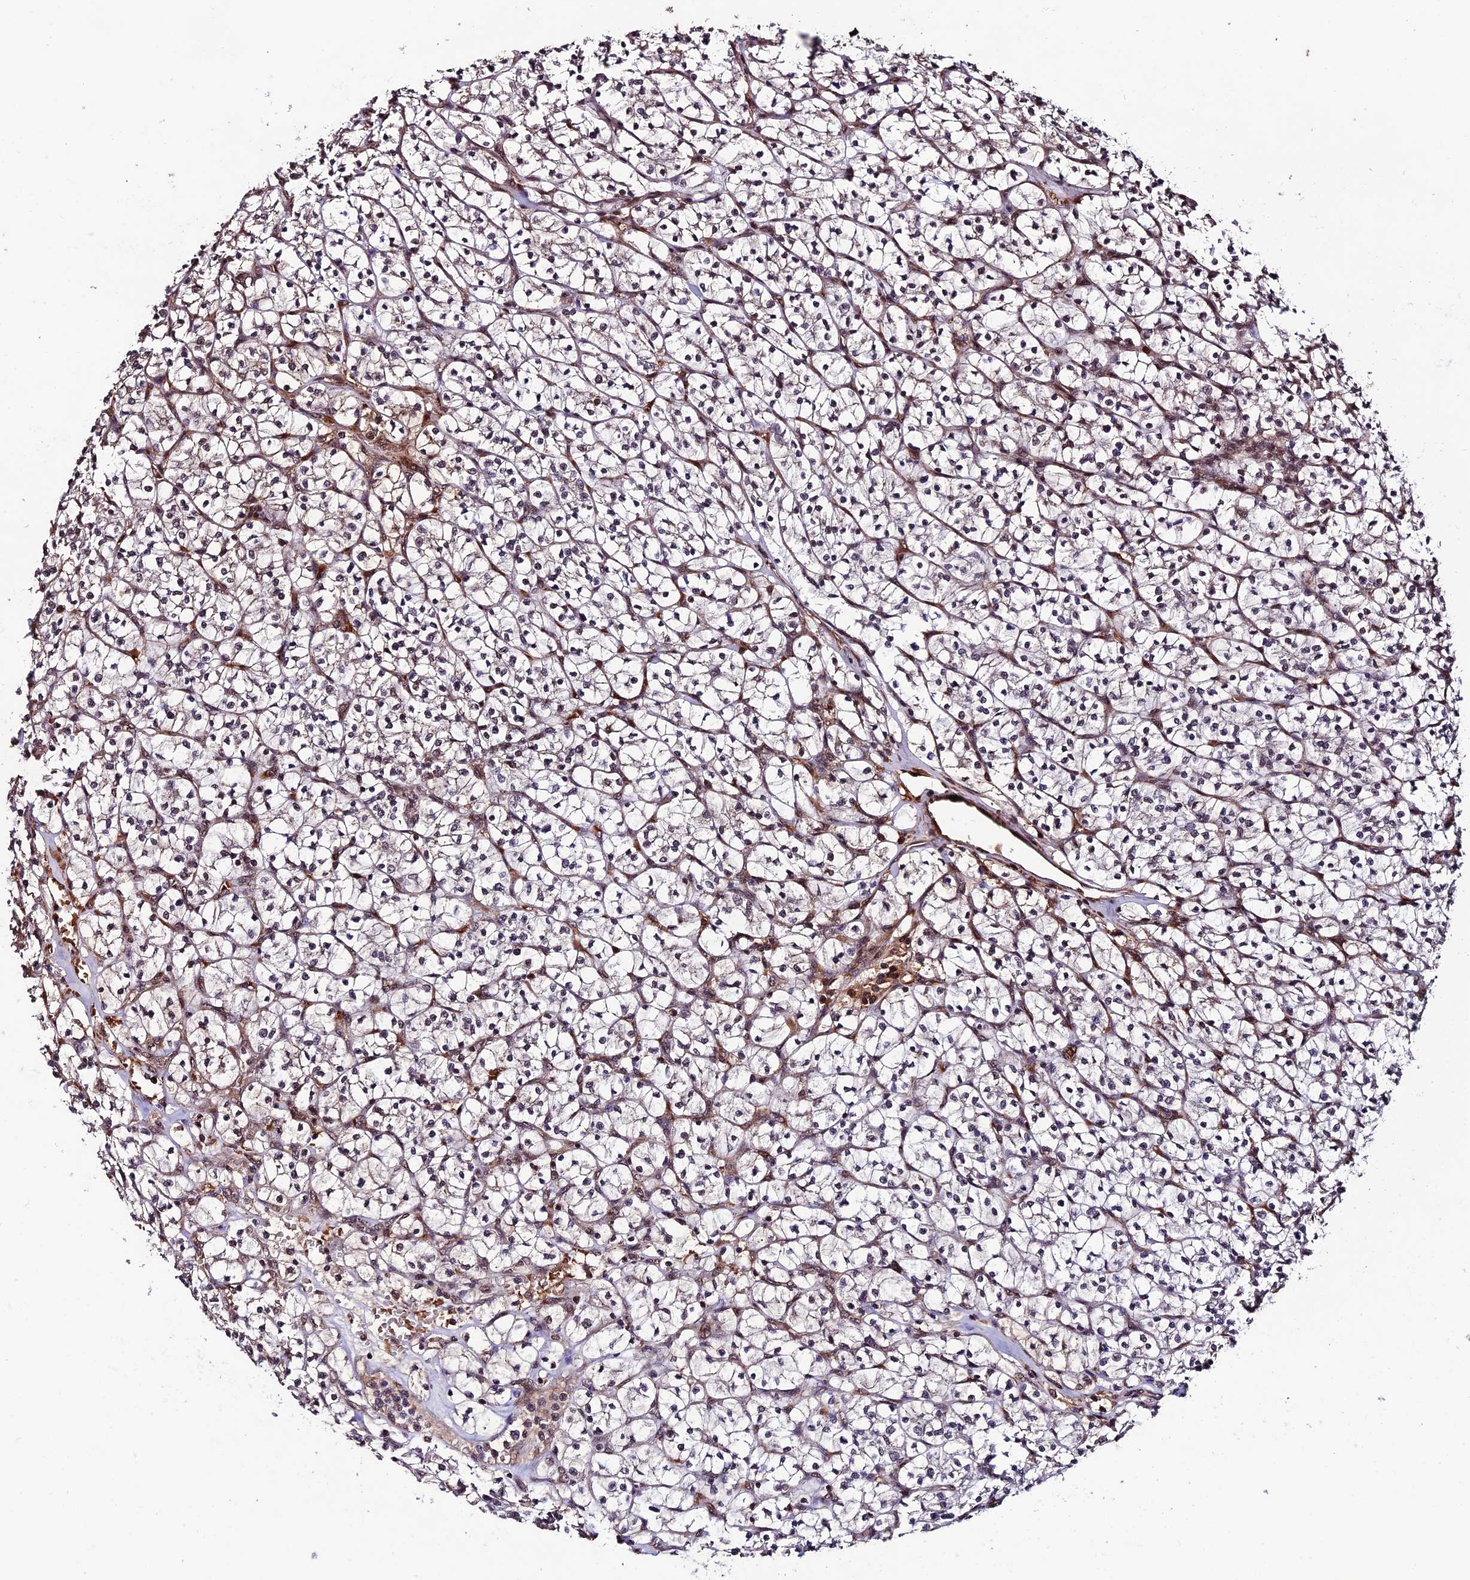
{"staining": {"intensity": "negative", "quantity": "none", "location": "none"}, "tissue": "renal cancer", "cell_type": "Tumor cells", "image_type": "cancer", "snomed": [{"axis": "morphology", "description": "Adenocarcinoma, NOS"}, {"axis": "topography", "description": "Kidney"}], "caption": "Tumor cells show no significant protein expression in adenocarcinoma (renal).", "gene": "CABIN1", "patient": {"sex": "female", "age": 64}}